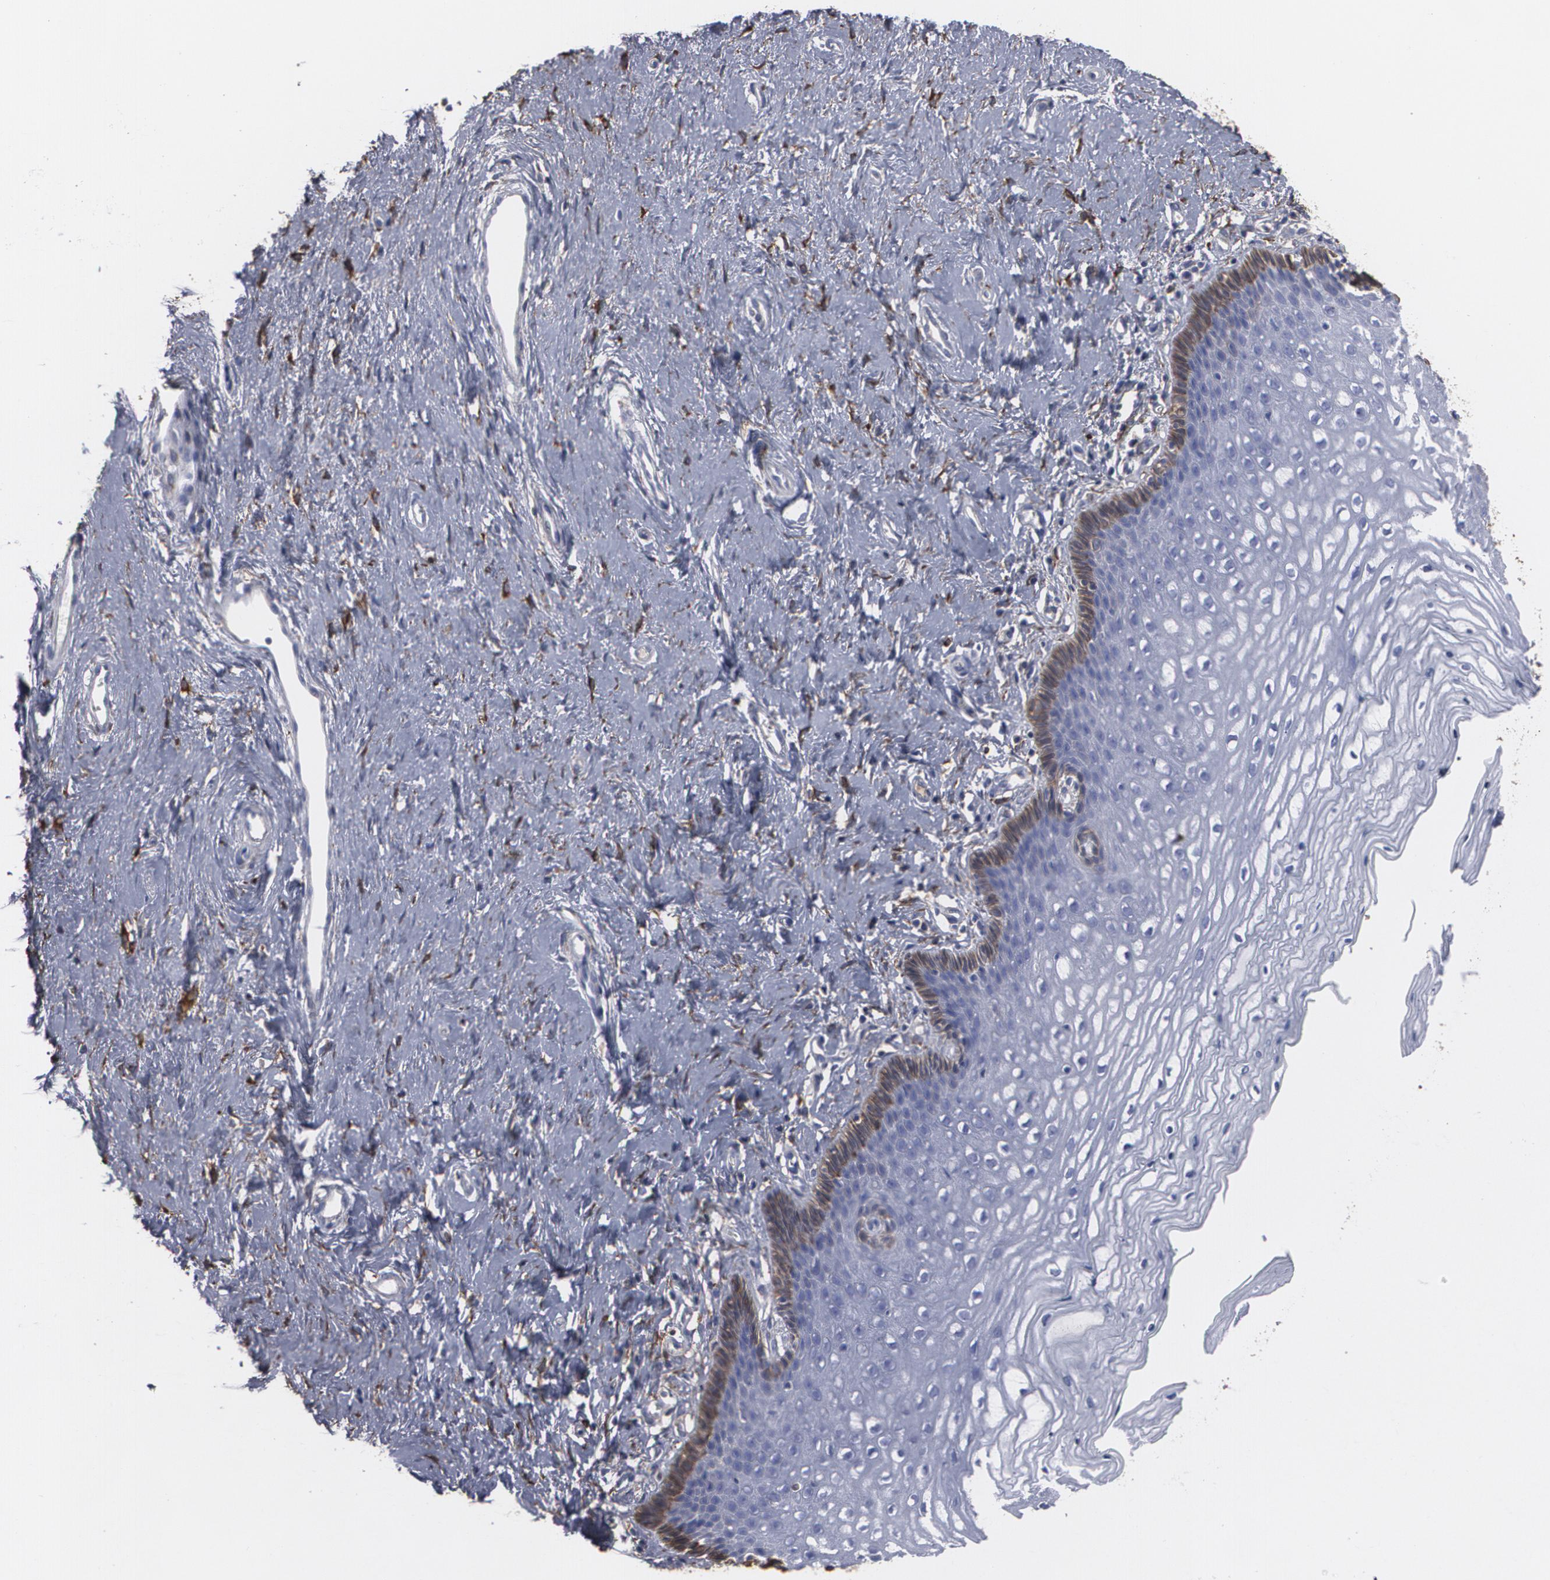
{"staining": {"intensity": "negative", "quantity": "none", "location": "none"}, "tissue": "cervix", "cell_type": "Glandular cells", "image_type": "normal", "snomed": [{"axis": "morphology", "description": "Normal tissue, NOS"}, {"axis": "topography", "description": "Cervix"}], "caption": "IHC of unremarkable cervix shows no staining in glandular cells.", "gene": "ODC1", "patient": {"sex": "female", "age": 39}}